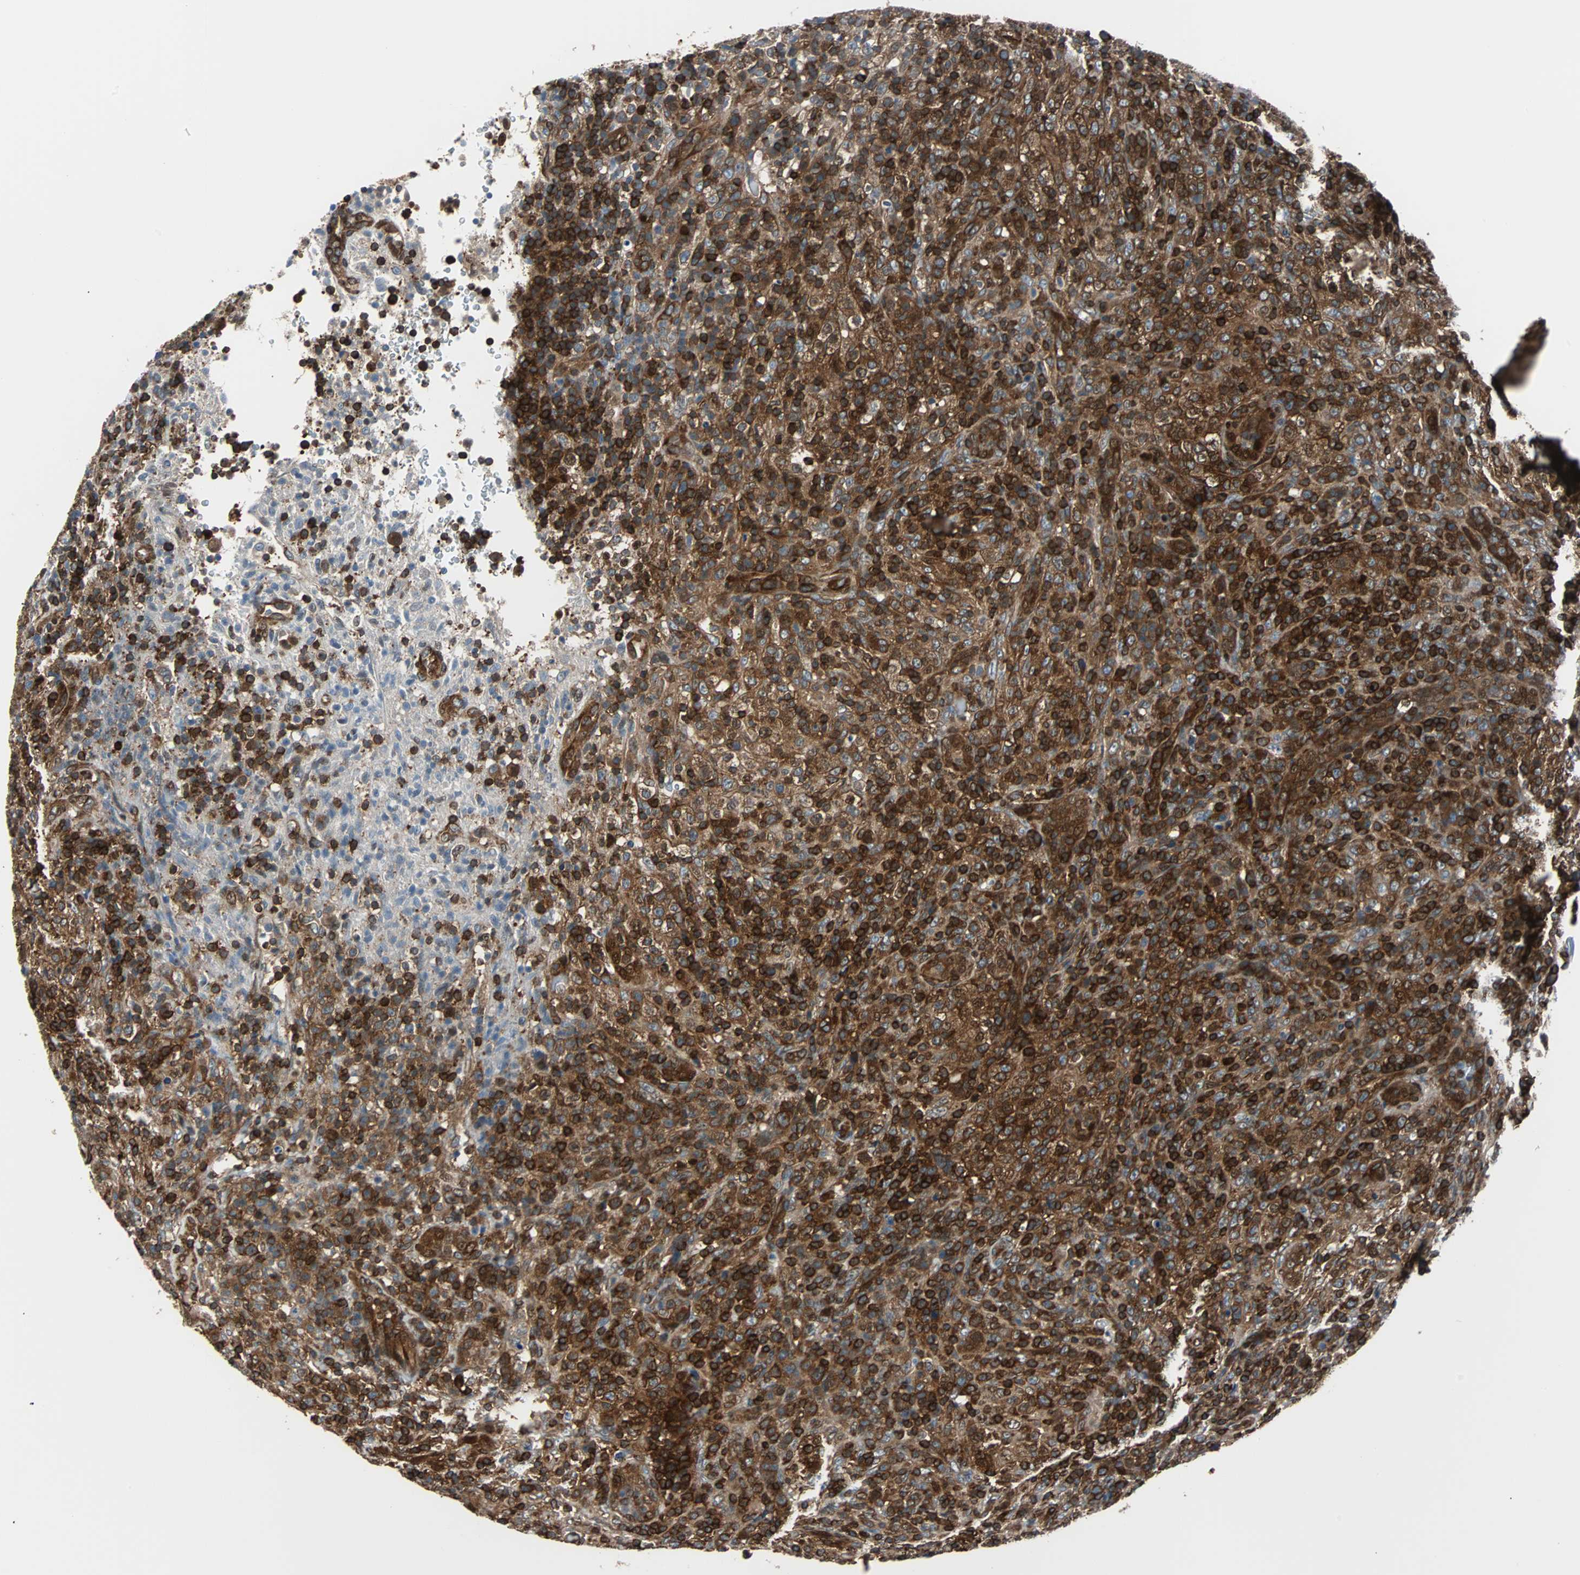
{"staining": {"intensity": "strong", "quantity": ">75%", "location": "cytoplasmic/membranous"}, "tissue": "lymphoma", "cell_type": "Tumor cells", "image_type": "cancer", "snomed": [{"axis": "morphology", "description": "Malignant lymphoma, non-Hodgkin's type, High grade"}, {"axis": "topography", "description": "Lymph node"}], "caption": "IHC histopathology image of neoplastic tissue: human high-grade malignant lymphoma, non-Hodgkin's type stained using immunohistochemistry demonstrates high levels of strong protein expression localized specifically in the cytoplasmic/membranous of tumor cells, appearing as a cytoplasmic/membranous brown color.", "gene": "RELA", "patient": {"sex": "female", "age": 76}}